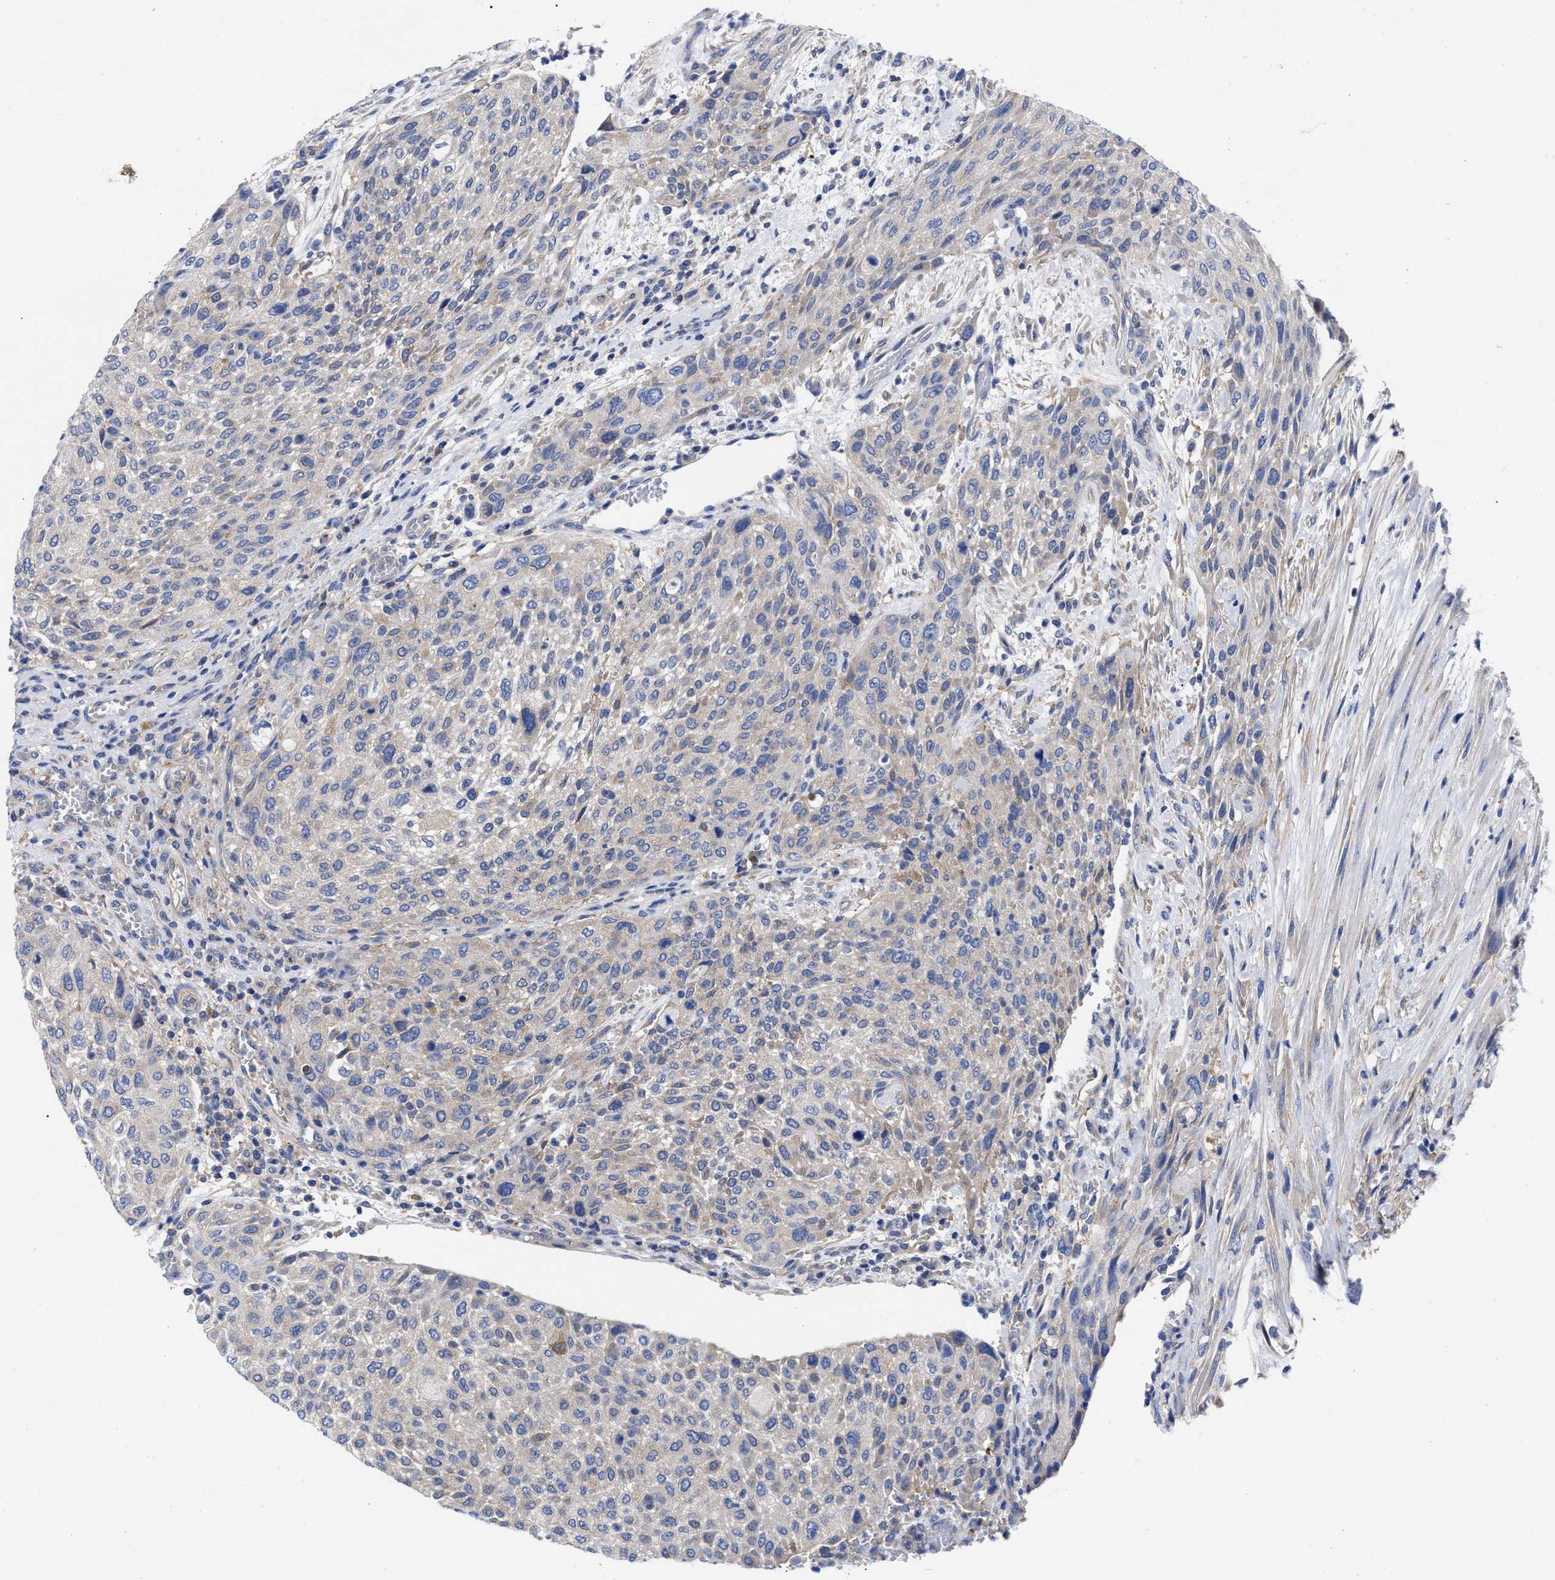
{"staining": {"intensity": "weak", "quantity": "<25%", "location": "cytoplasmic/membranous"}, "tissue": "urothelial cancer", "cell_type": "Tumor cells", "image_type": "cancer", "snomed": [{"axis": "morphology", "description": "Urothelial carcinoma, Low grade"}, {"axis": "morphology", "description": "Urothelial carcinoma, High grade"}, {"axis": "topography", "description": "Urinary bladder"}], "caption": "This micrograph is of urothelial cancer stained with immunohistochemistry to label a protein in brown with the nuclei are counter-stained blue. There is no staining in tumor cells. (DAB (3,3'-diaminobenzidine) immunohistochemistry (IHC) with hematoxylin counter stain).", "gene": "RBKS", "patient": {"sex": "male", "age": 35}}